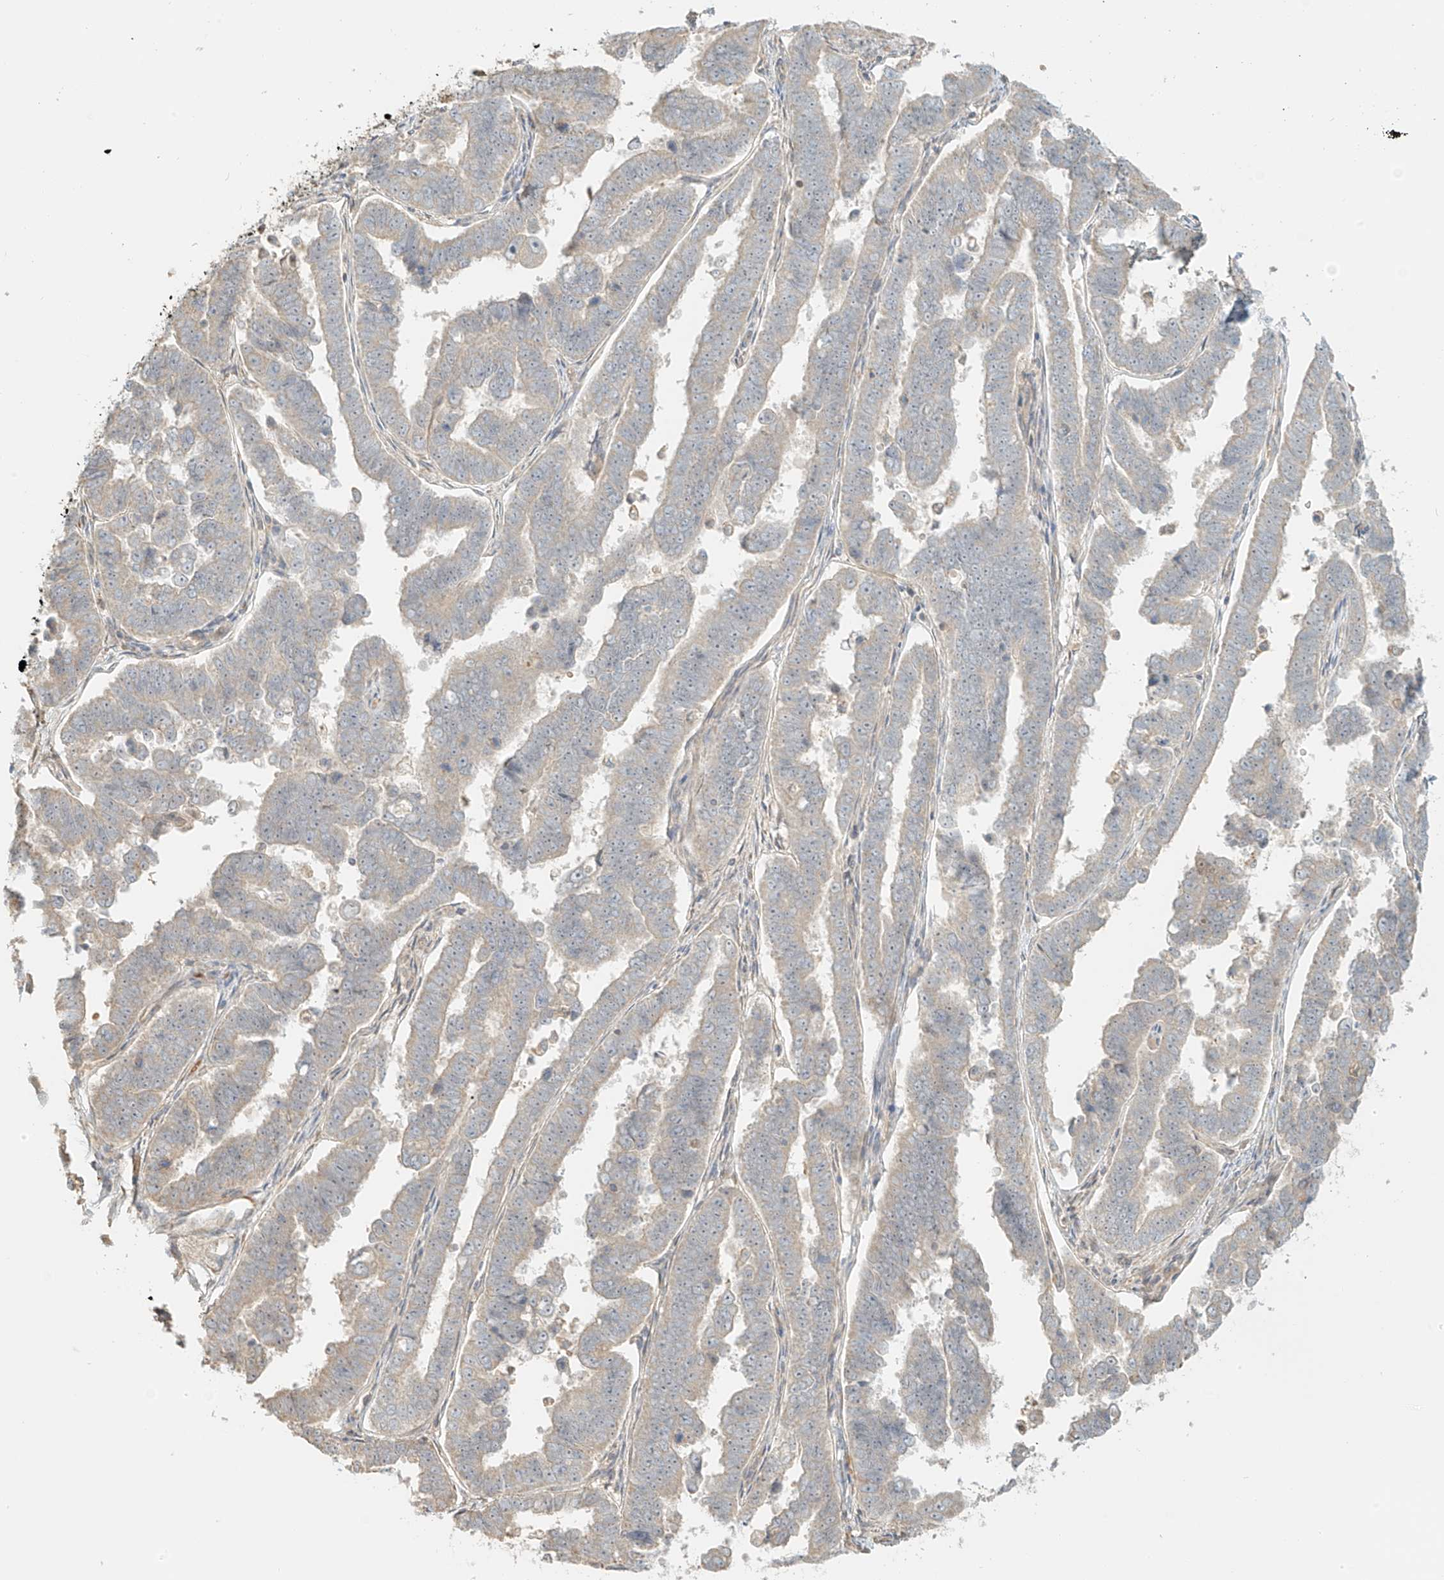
{"staining": {"intensity": "weak", "quantity": "<25%", "location": "cytoplasmic/membranous"}, "tissue": "endometrial cancer", "cell_type": "Tumor cells", "image_type": "cancer", "snomed": [{"axis": "morphology", "description": "Adenocarcinoma, NOS"}, {"axis": "topography", "description": "Endometrium"}], "caption": "Immunohistochemistry image of neoplastic tissue: adenocarcinoma (endometrial) stained with DAB (3,3'-diaminobenzidine) shows no significant protein positivity in tumor cells.", "gene": "UPK1B", "patient": {"sex": "female", "age": 75}}